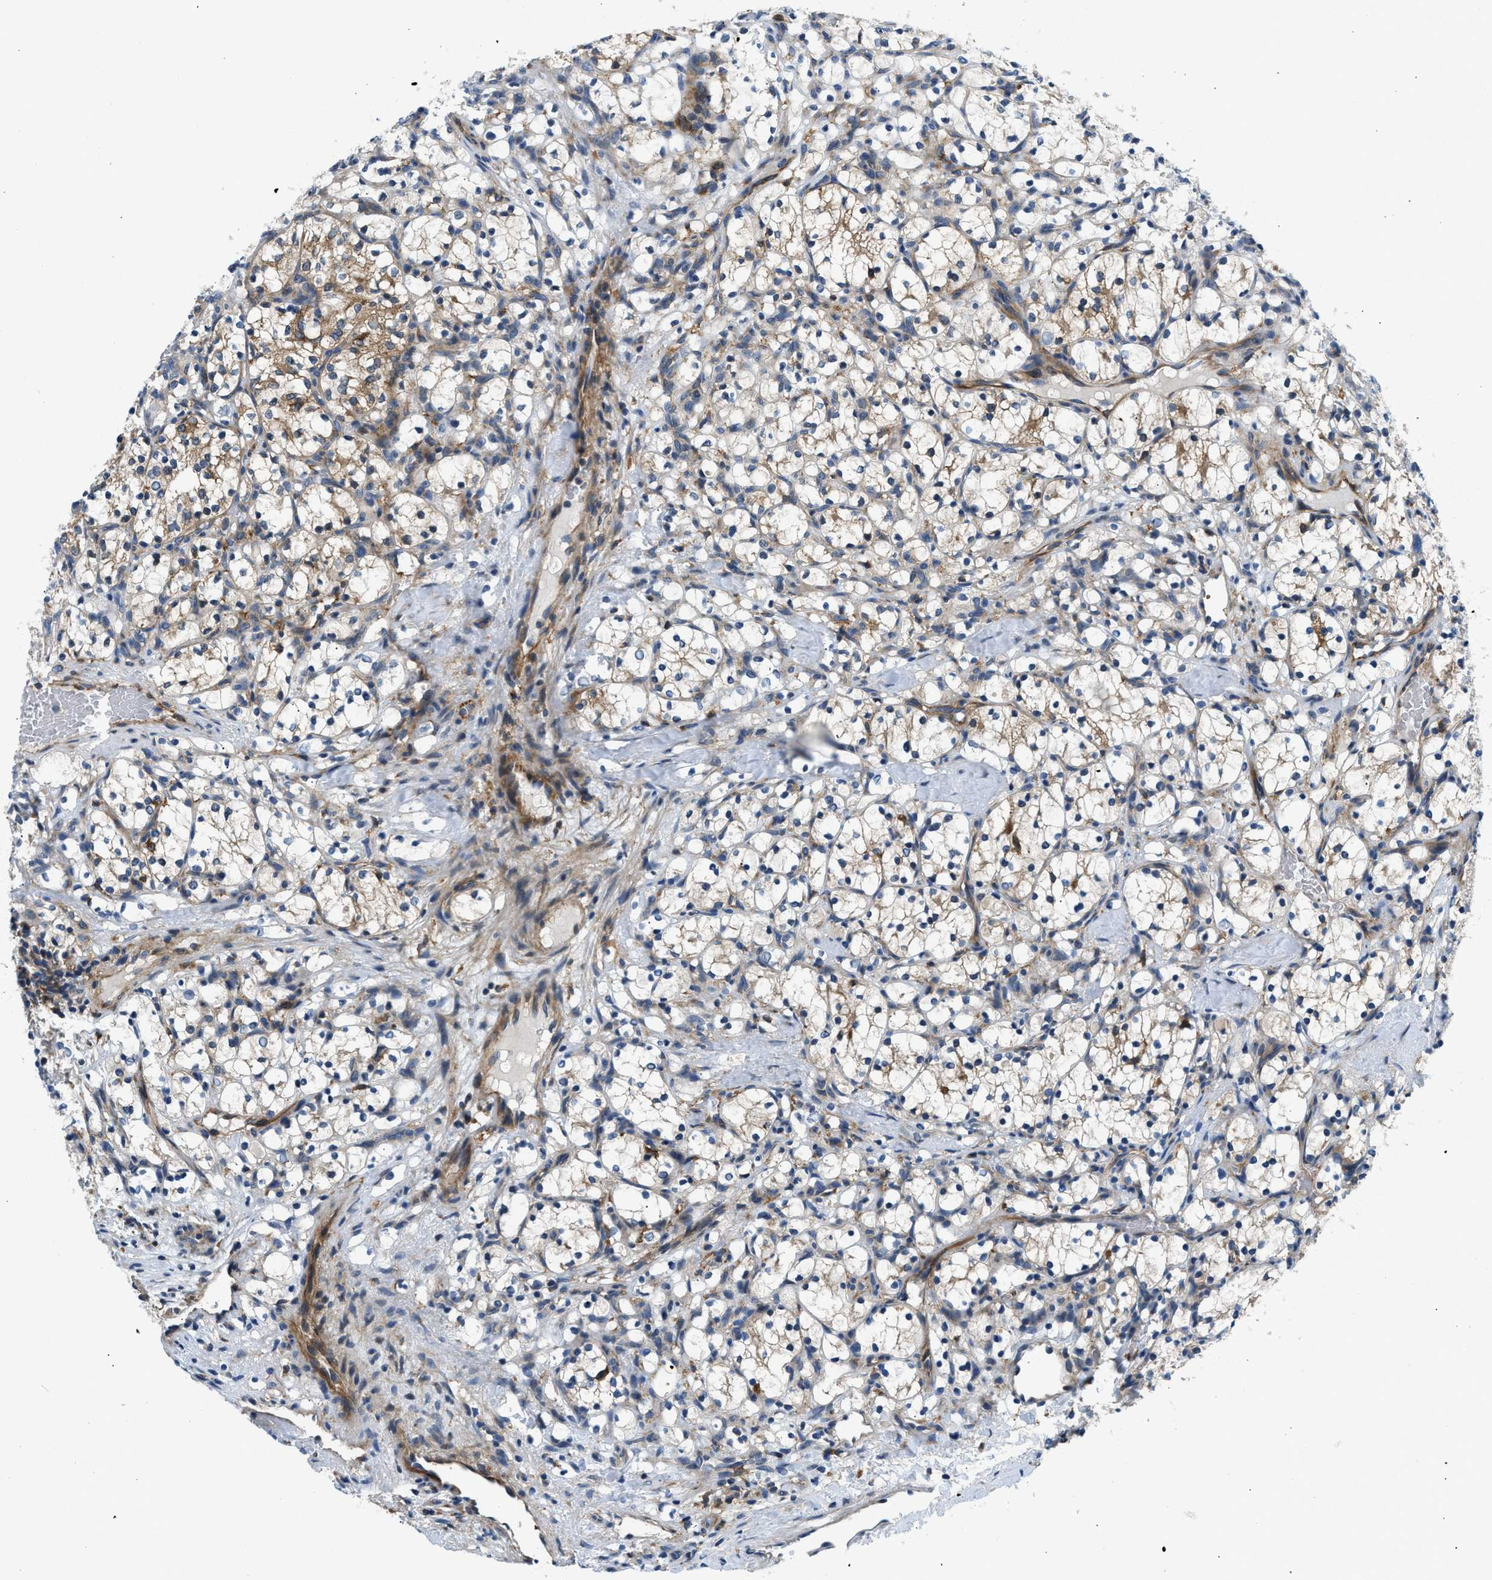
{"staining": {"intensity": "moderate", "quantity": ">75%", "location": "cytoplasmic/membranous"}, "tissue": "renal cancer", "cell_type": "Tumor cells", "image_type": "cancer", "snomed": [{"axis": "morphology", "description": "Adenocarcinoma, NOS"}, {"axis": "topography", "description": "Kidney"}], "caption": "Immunohistochemical staining of renal cancer (adenocarcinoma) reveals moderate cytoplasmic/membranous protein expression in approximately >75% of tumor cells.", "gene": "LPIN2", "patient": {"sex": "female", "age": 69}}